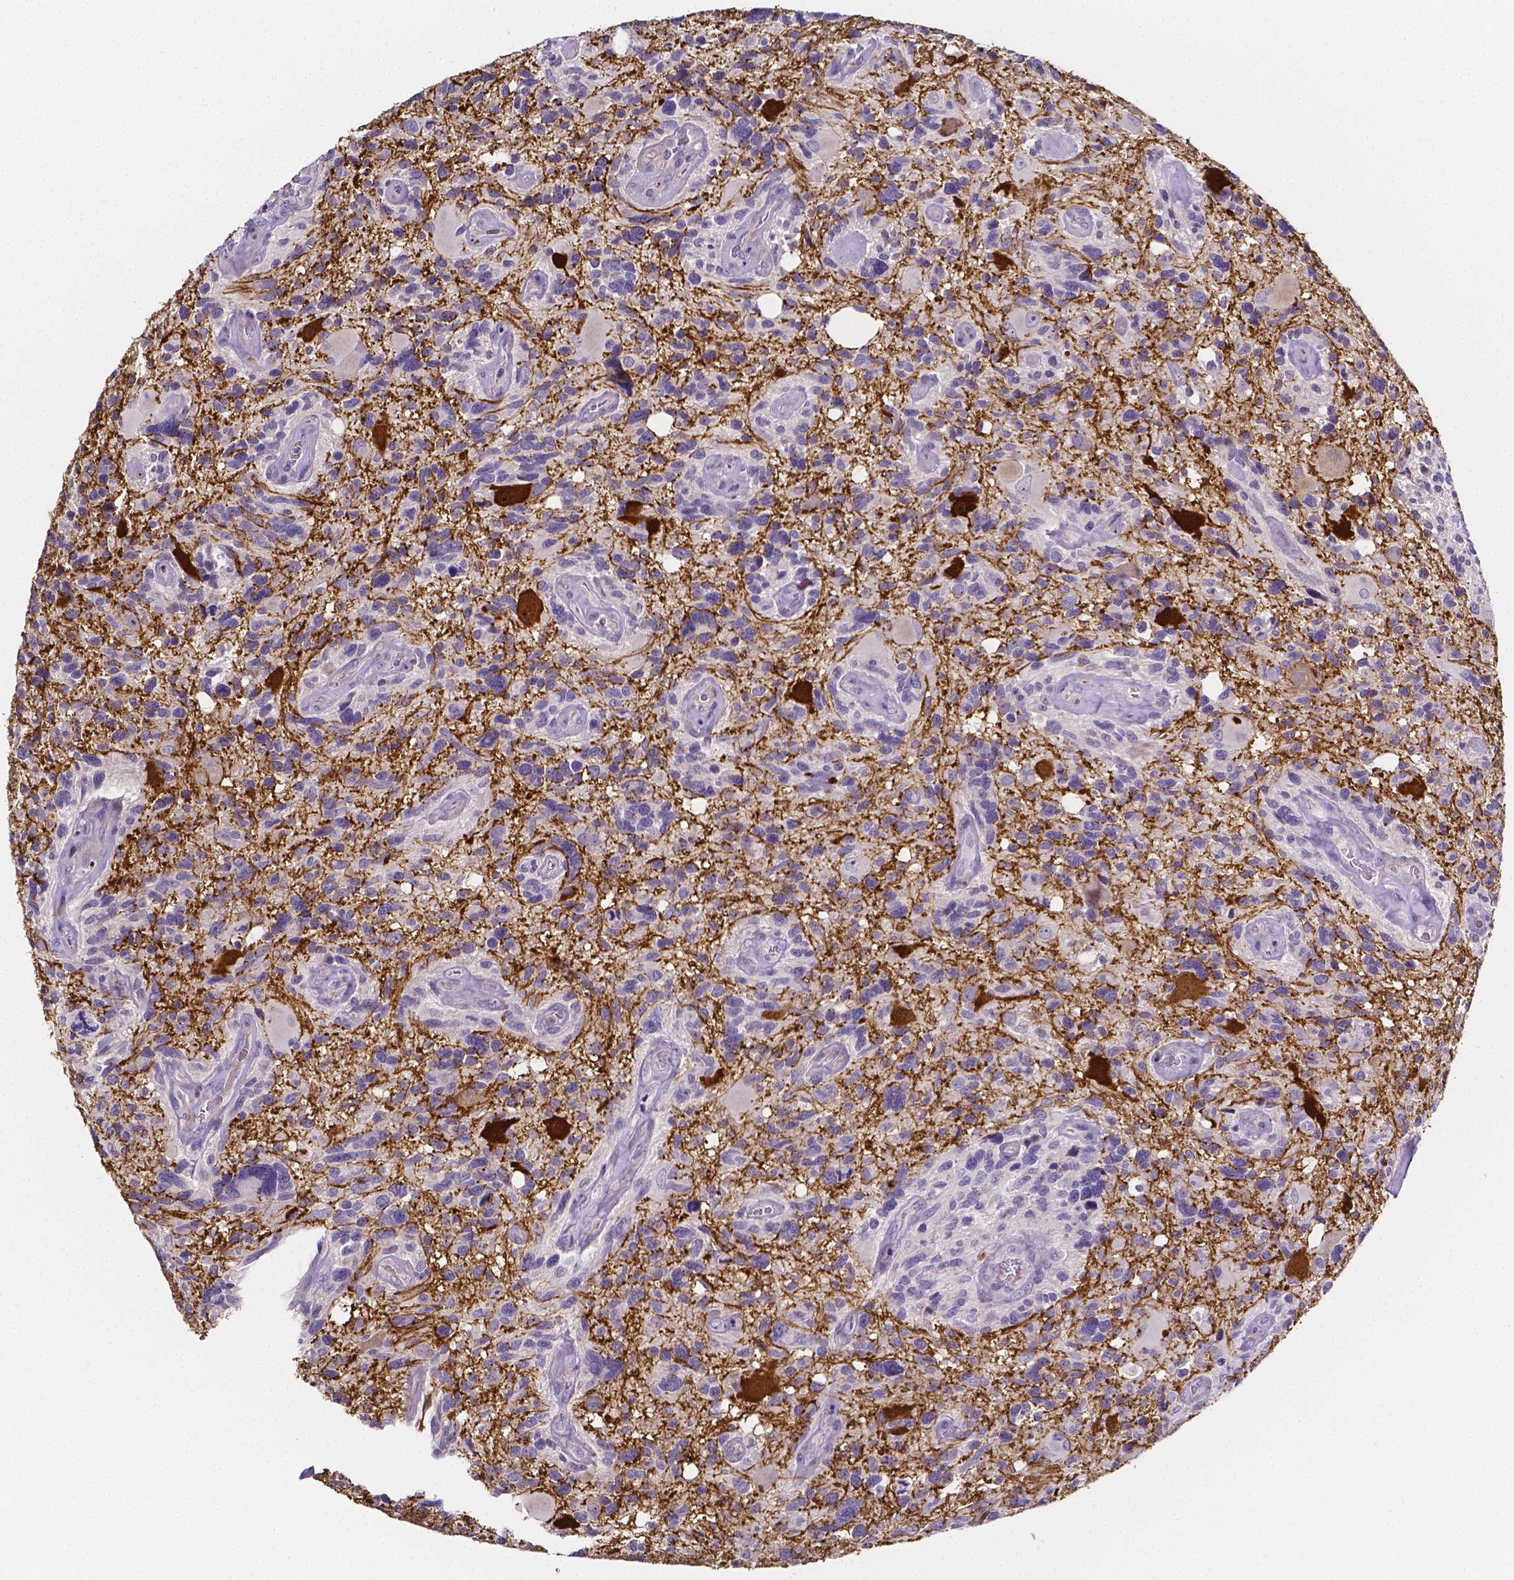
{"staining": {"intensity": "negative", "quantity": "none", "location": "none"}, "tissue": "glioma", "cell_type": "Tumor cells", "image_type": "cancer", "snomed": [{"axis": "morphology", "description": "Glioma, malignant, High grade"}, {"axis": "topography", "description": "Brain"}], "caption": "DAB immunohistochemical staining of malignant glioma (high-grade) demonstrates no significant positivity in tumor cells.", "gene": "NRGN", "patient": {"sex": "male", "age": 49}}